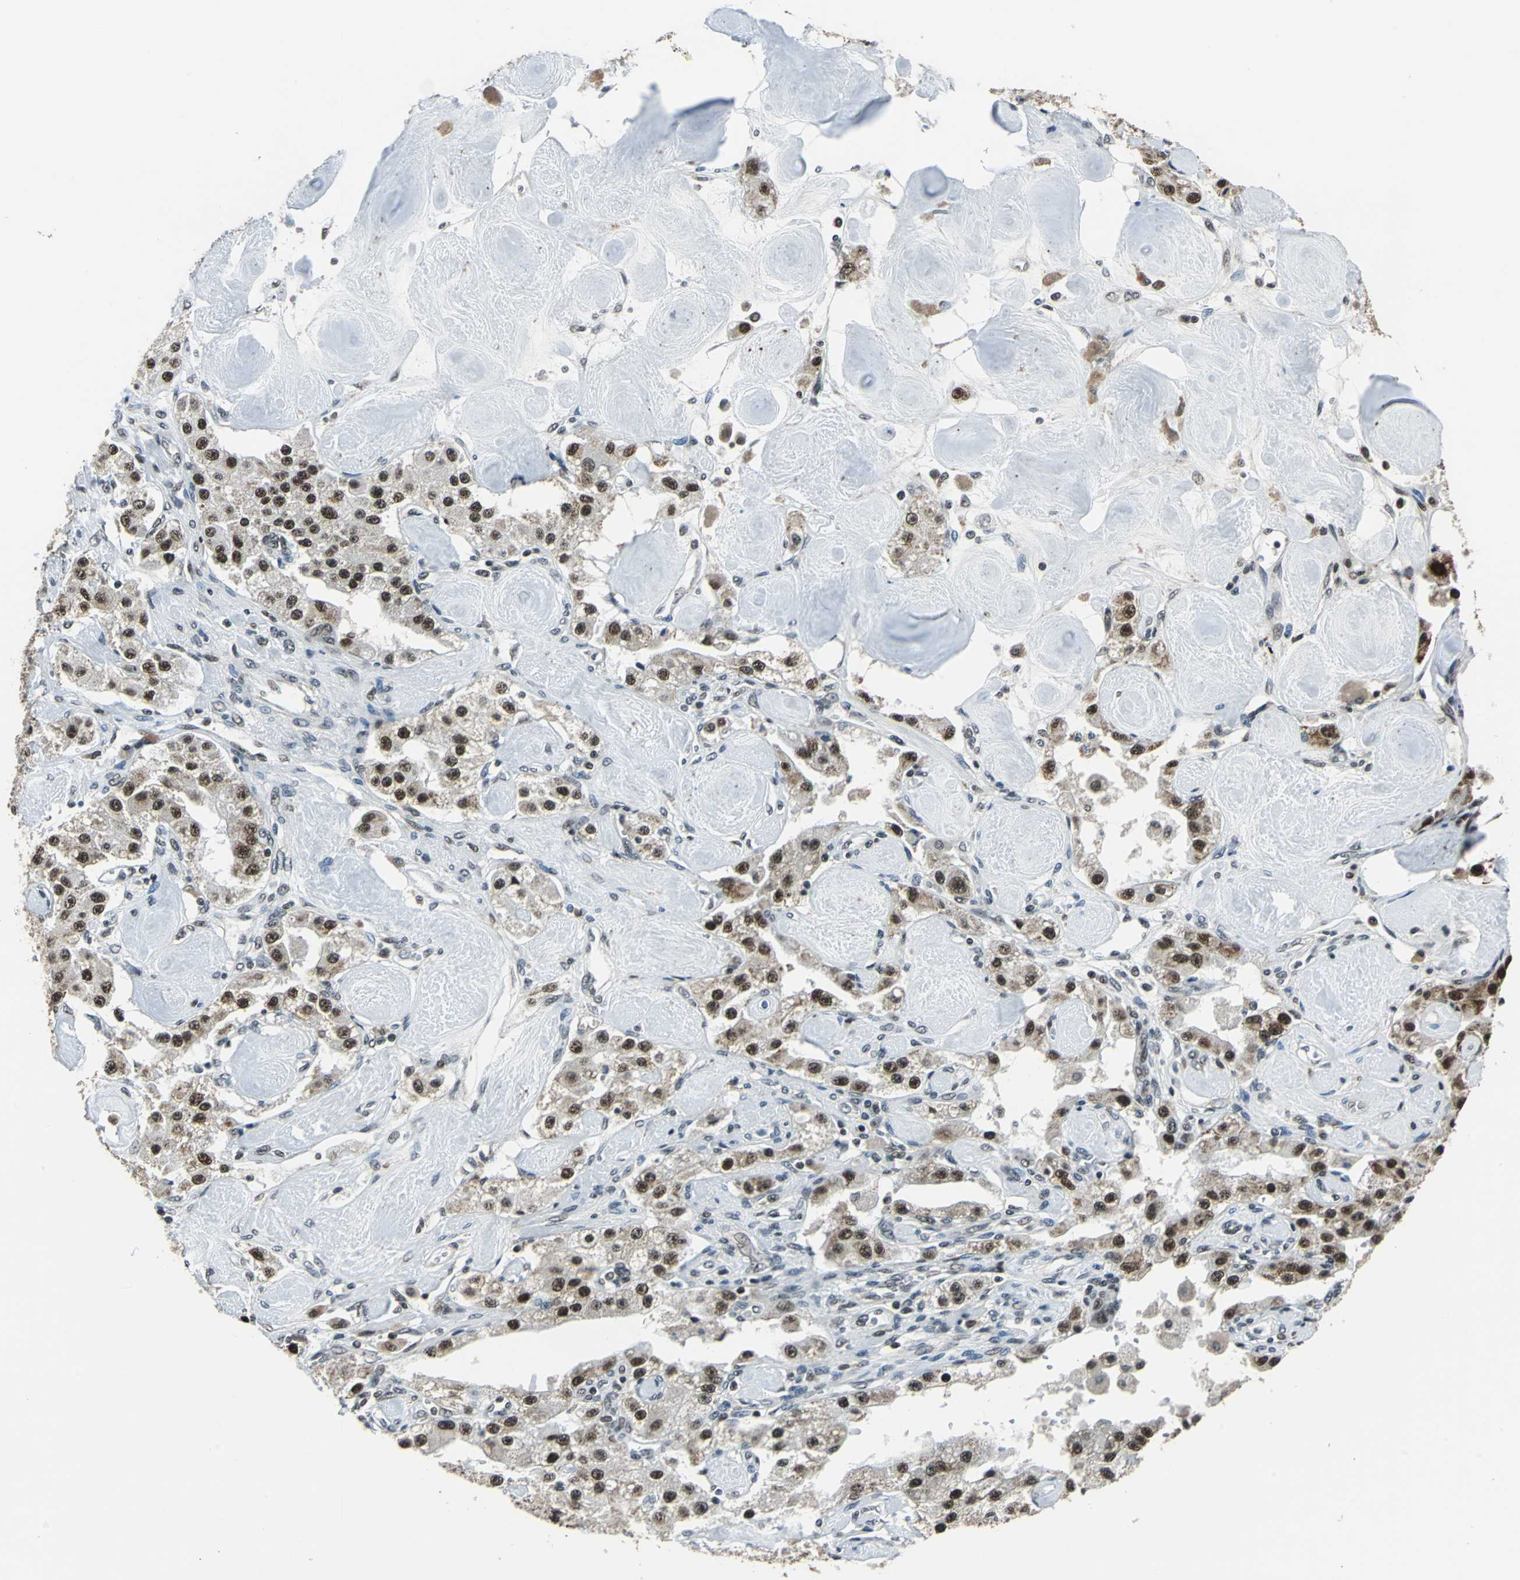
{"staining": {"intensity": "moderate", "quantity": "25%-75%", "location": "nuclear"}, "tissue": "carcinoid", "cell_type": "Tumor cells", "image_type": "cancer", "snomed": [{"axis": "morphology", "description": "Carcinoid, malignant, NOS"}, {"axis": "topography", "description": "Pancreas"}], "caption": "About 25%-75% of tumor cells in carcinoid (malignant) reveal moderate nuclear protein staining as visualized by brown immunohistochemical staining.", "gene": "BCLAF1", "patient": {"sex": "male", "age": 41}}